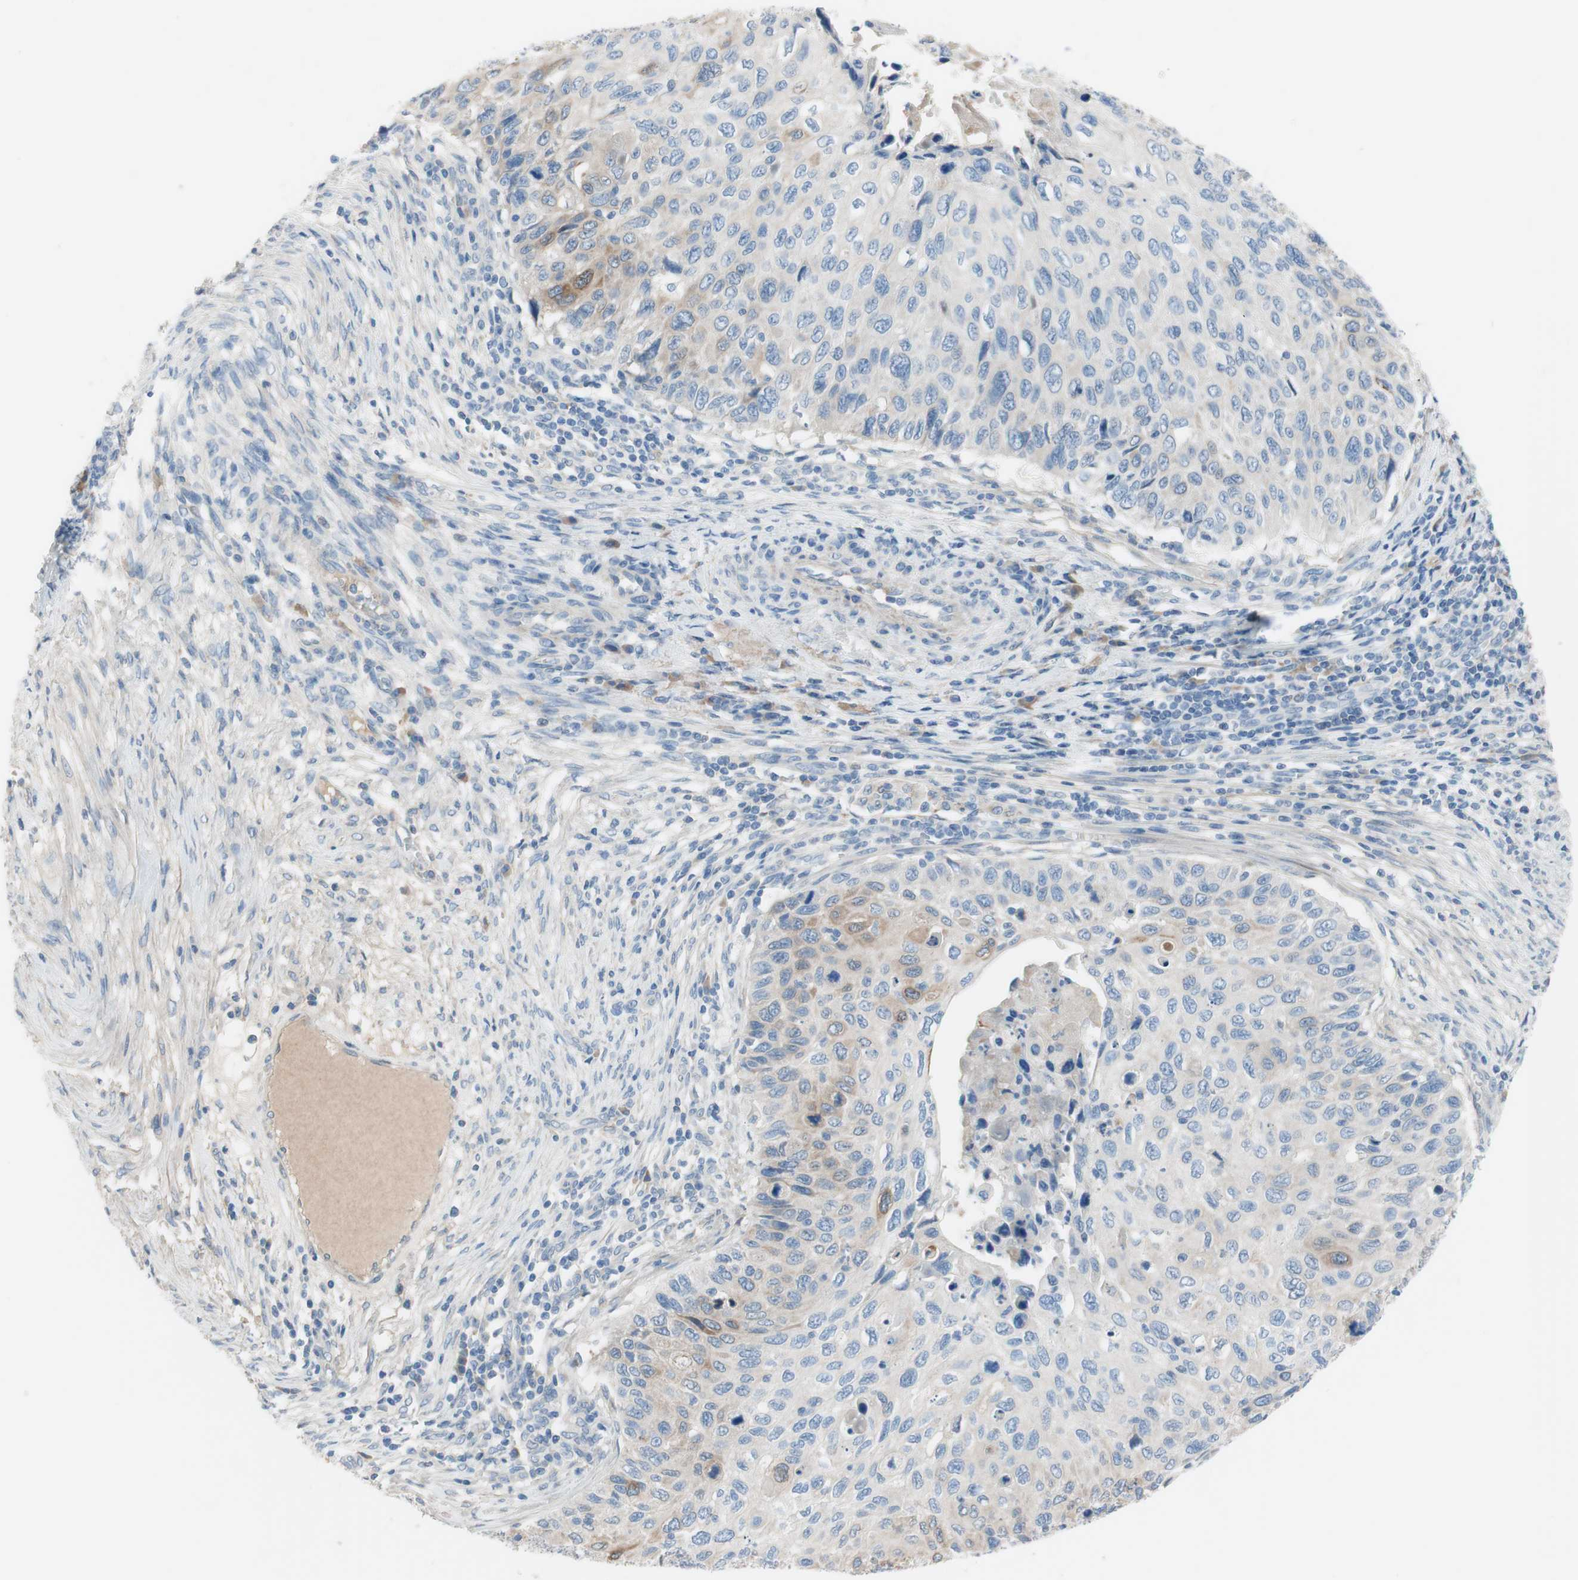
{"staining": {"intensity": "weak", "quantity": "<25%", "location": "cytoplasmic/membranous"}, "tissue": "cervical cancer", "cell_type": "Tumor cells", "image_type": "cancer", "snomed": [{"axis": "morphology", "description": "Squamous cell carcinoma, NOS"}, {"axis": "topography", "description": "Cervix"}], "caption": "Protein analysis of cervical squamous cell carcinoma exhibits no significant expression in tumor cells.", "gene": "FDFT1", "patient": {"sex": "female", "age": 70}}